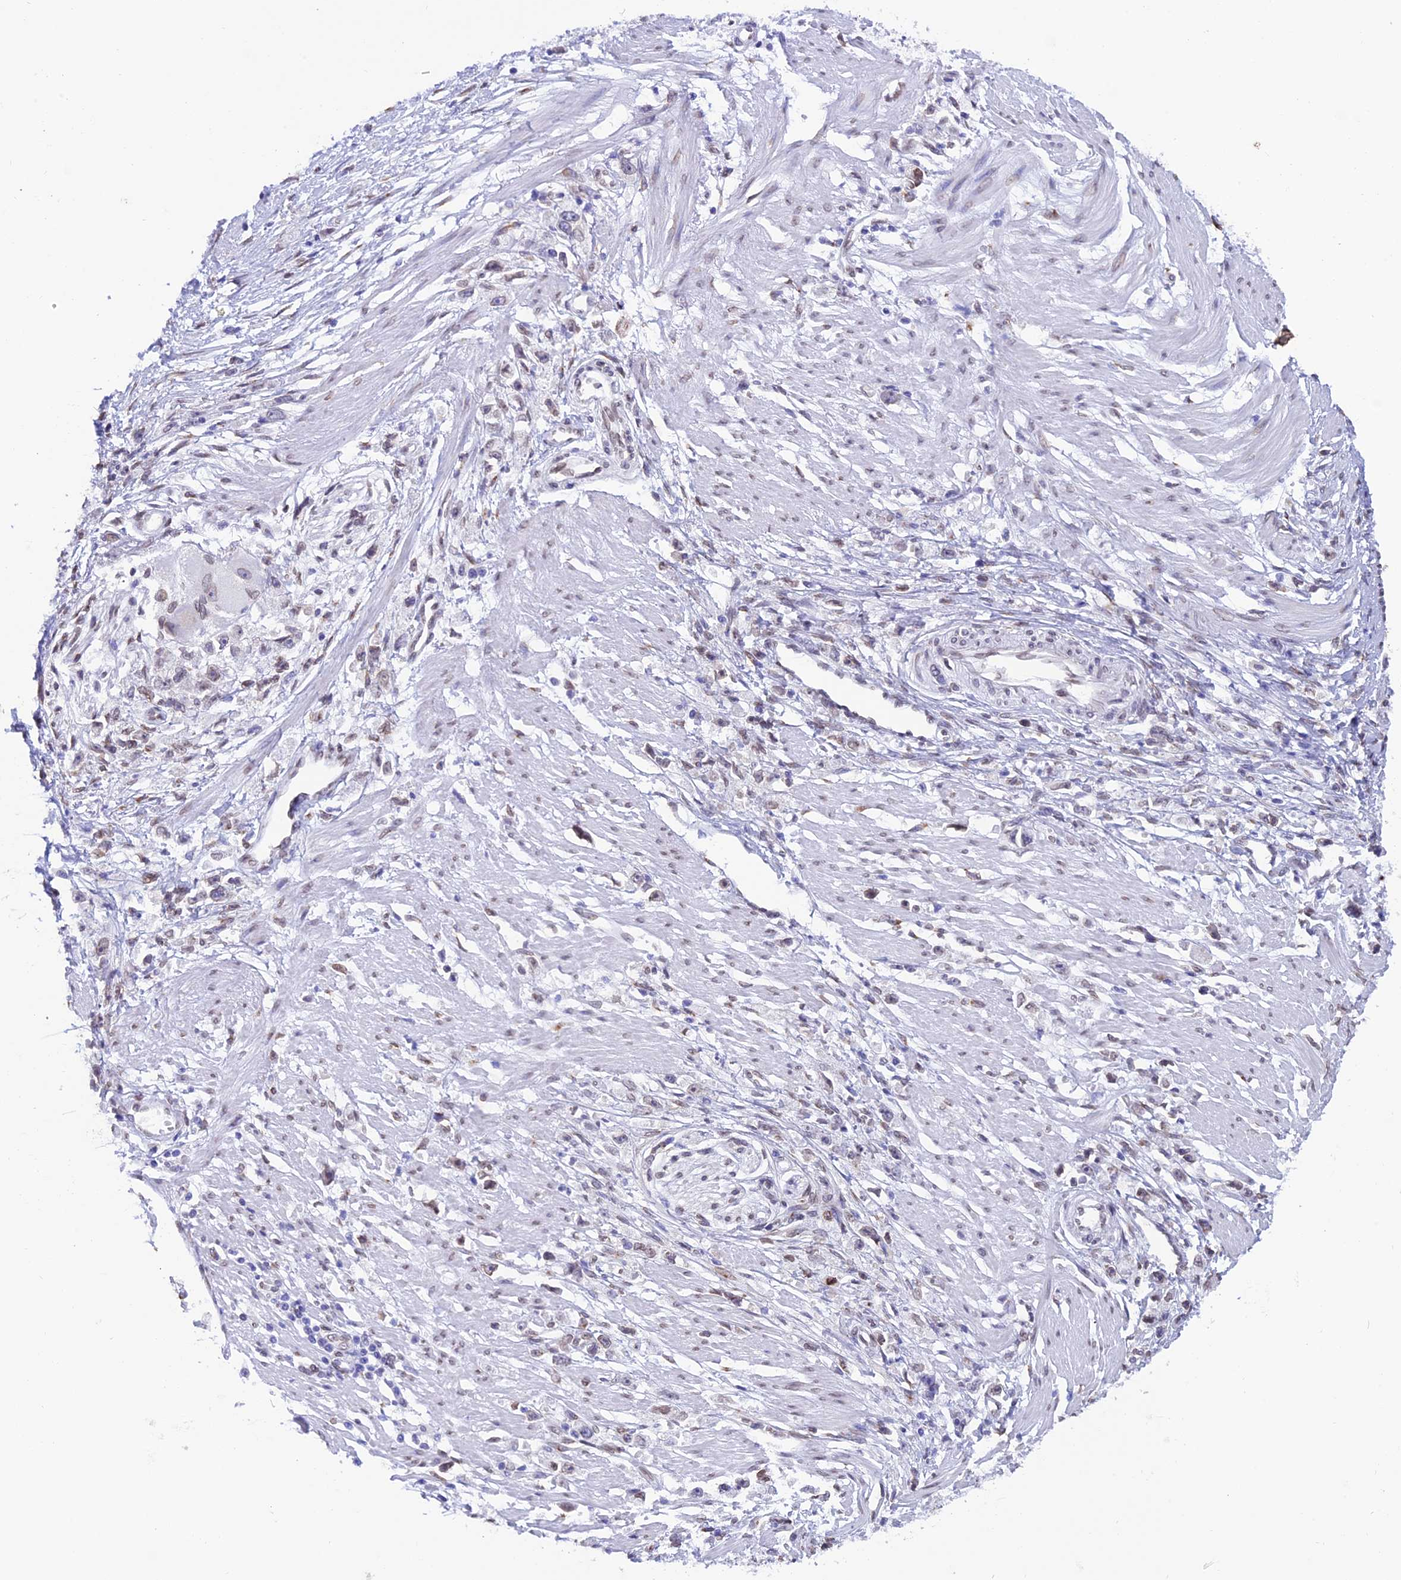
{"staining": {"intensity": "negative", "quantity": "none", "location": "none"}, "tissue": "stomach cancer", "cell_type": "Tumor cells", "image_type": "cancer", "snomed": [{"axis": "morphology", "description": "Adenocarcinoma, NOS"}, {"axis": "topography", "description": "Stomach"}], "caption": "The IHC micrograph has no significant staining in tumor cells of adenocarcinoma (stomach) tissue. The staining was performed using DAB to visualize the protein expression in brown, while the nuclei were stained in blue with hematoxylin (Magnification: 20x).", "gene": "TMPRSS7", "patient": {"sex": "female", "age": 59}}